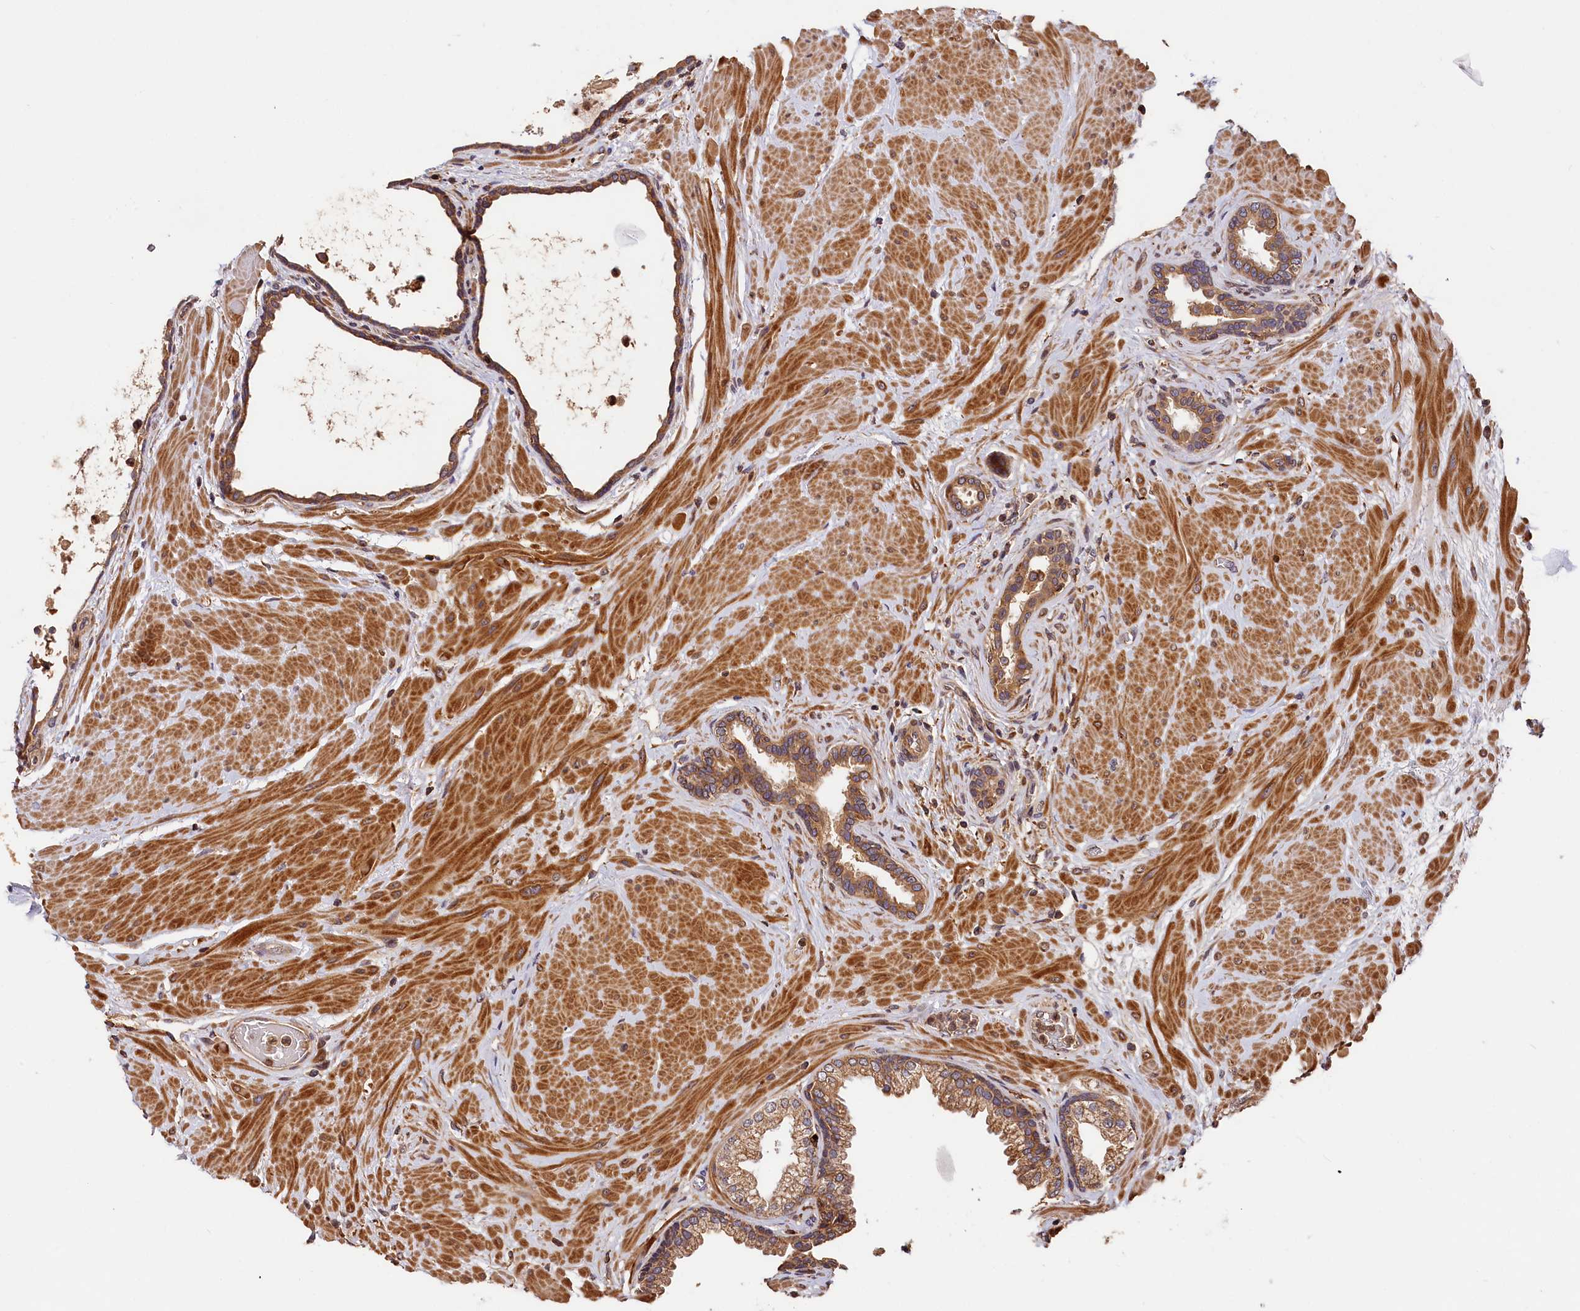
{"staining": {"intensity": "moderate", "quantity": ">75%", "location": "cytoplasmic/membranous"}, "tissue": "prostate", "cell_type": "Glandular cells", "image_type": "normal", "snomed": [{"axis": "morphology", "description": "Normal tissue, NOS"}, {"axis": "topography", "description": "Prostate"}], "caption": "IHC micrograph of normal human prostate stained for a protein (brown), which displays medium levels of moderate cytoplasmic/membranous staining in approximately >75% of glandular cells.", "gene": "HMOX2", "patient": {"sex": "male", "age": 48}}